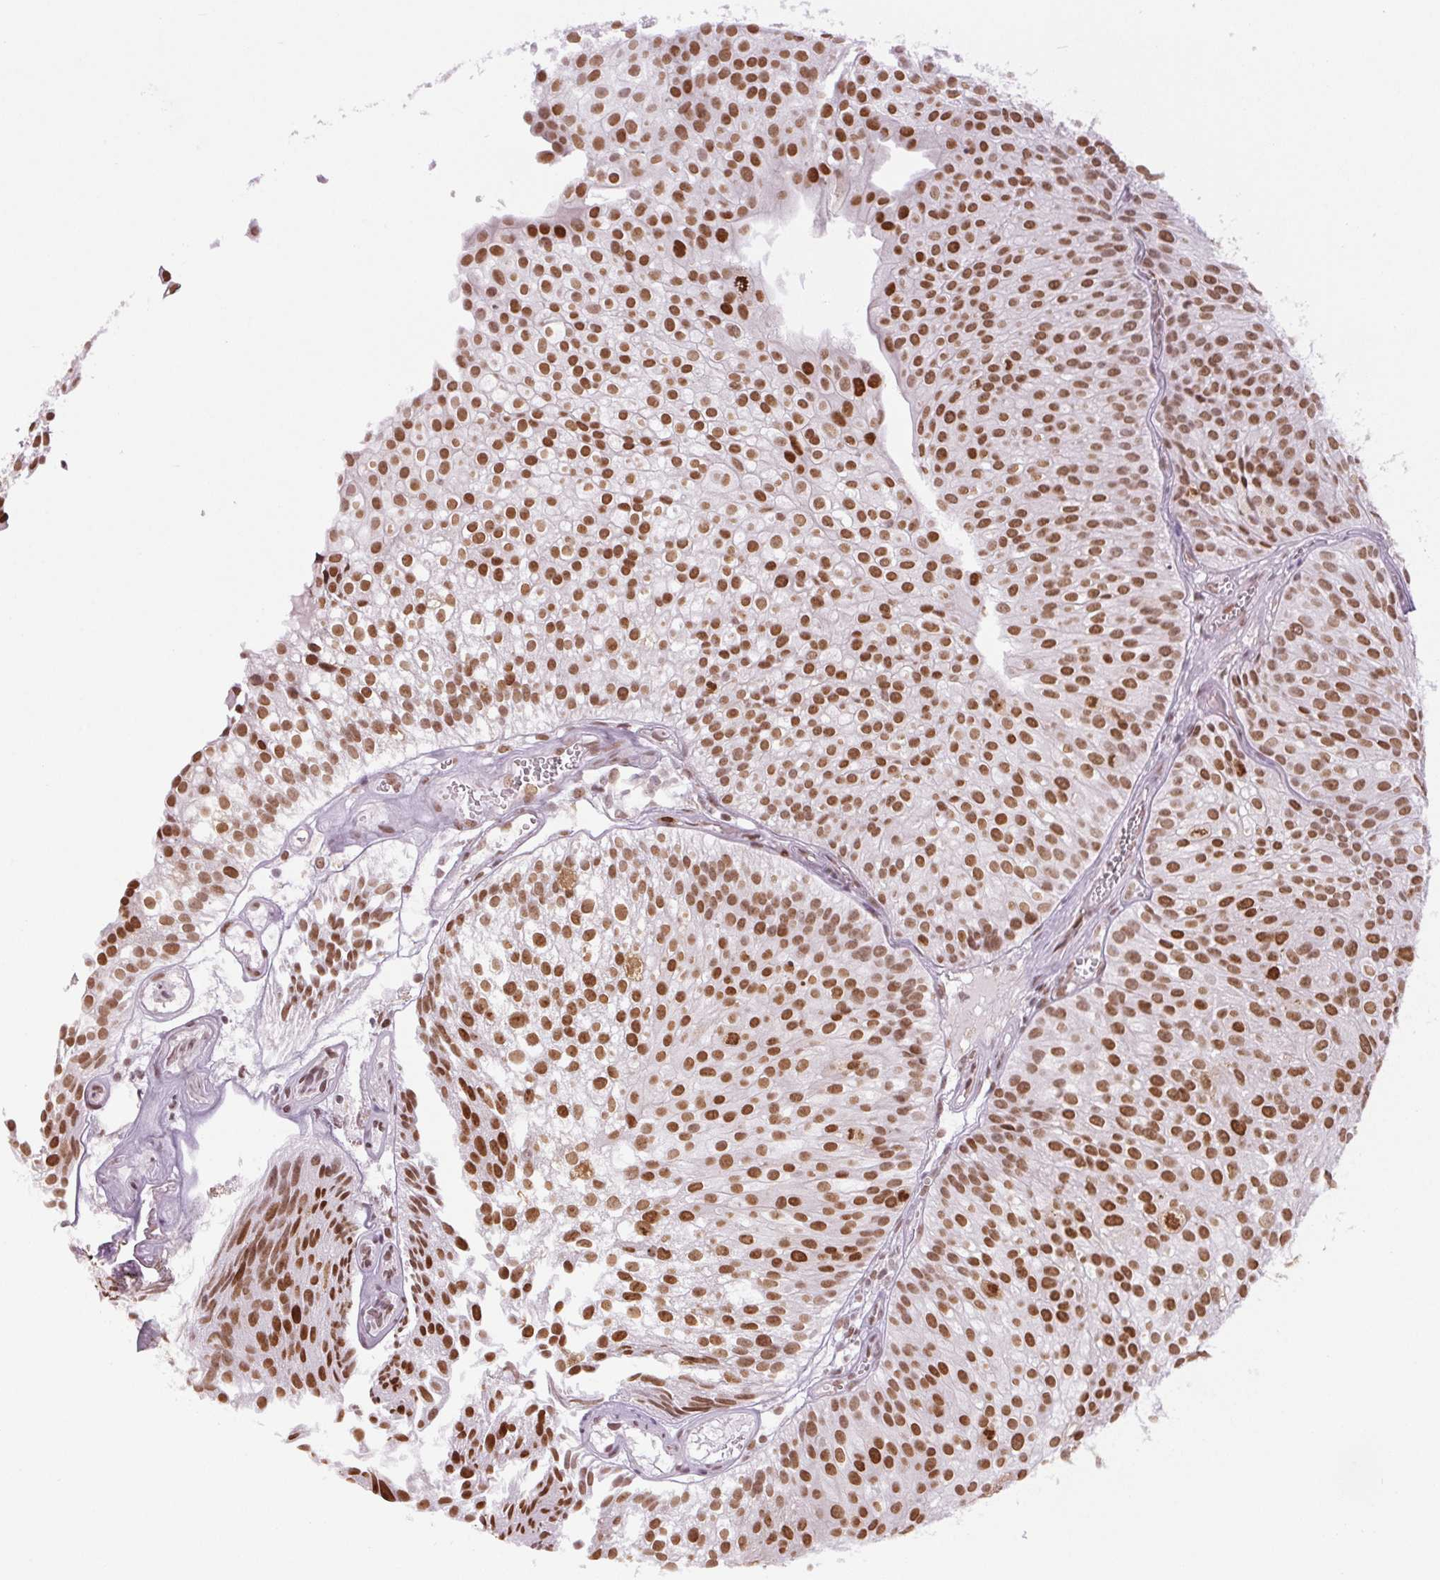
{"staining": {"intensity": "strong", "quantity": ">75%", "location": "nuclear"}, "tissue": "urothelial cancer", "cell_type": "Tumor cells", "image_type": "cancer", "snomed": [{"axis": "morphology", "description": "Urothelial carcinoma, Low grade"}, {"axis": "topography", "description": "Urinary bladder"}], "caption": "The histopathology image shows a brown stain indicating the presence of a protein in the nuclear of tumor cells in urothelial cancer.", "gene": "SMIM6", "patient": {"sex": "male", "age": 70}}